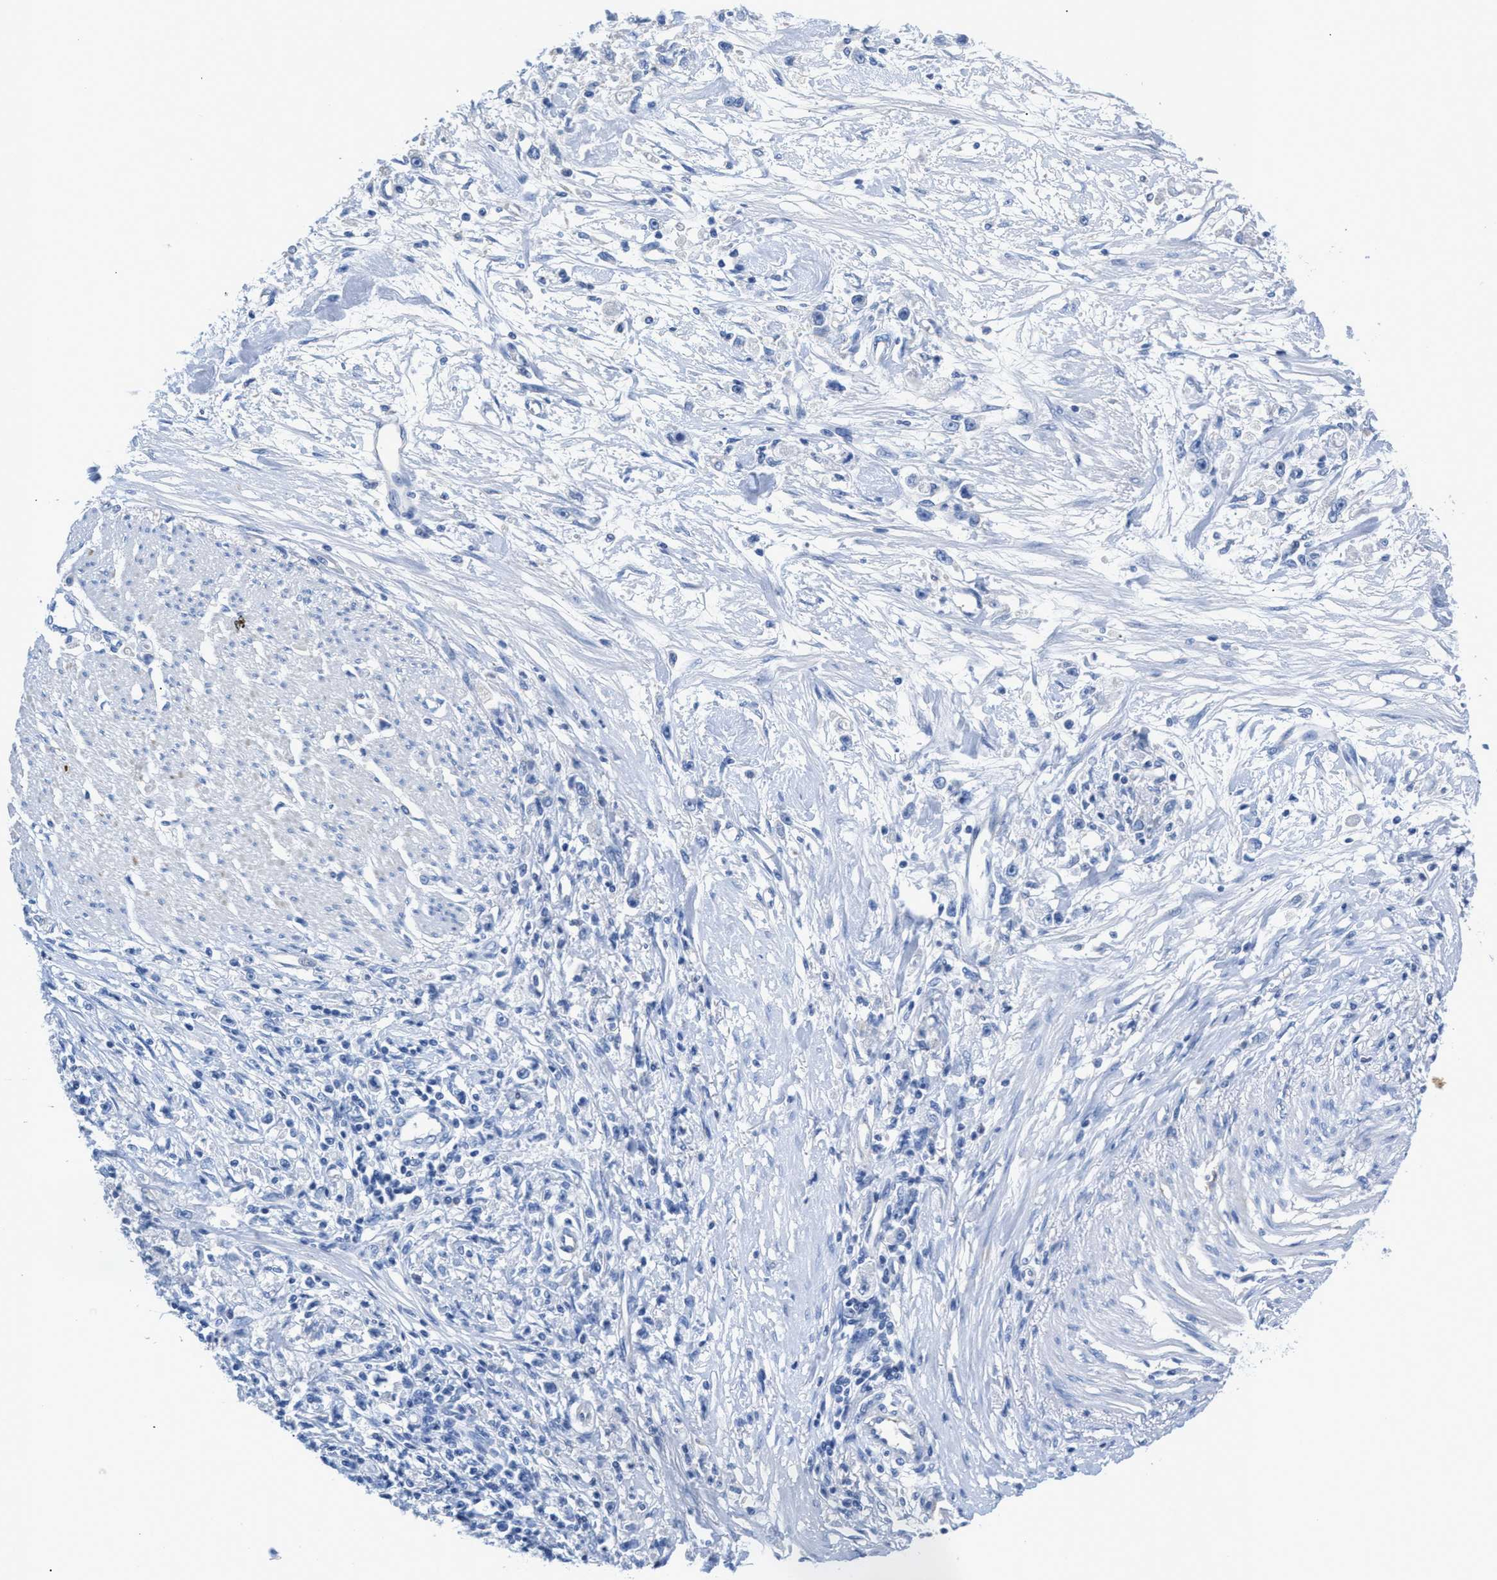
{"staining": {"intensity": "negative", "quantity": "none", "location": "none"}, "tissue": "stomach cancer", "cell_type": "Tumor cells", "image_type": "cancer", "snomed": [{"axis": "morphology", "description": "Adenocarcinoma, NOS"}, {"axis": "topography", "description": "Stomach"}], "caption": "A histopathology image of human adenocarcinoma (stomach) is negative for staining in tumor cells.", "gene": "SLFN13", "patient": {"sex": "female", "age": 59}}